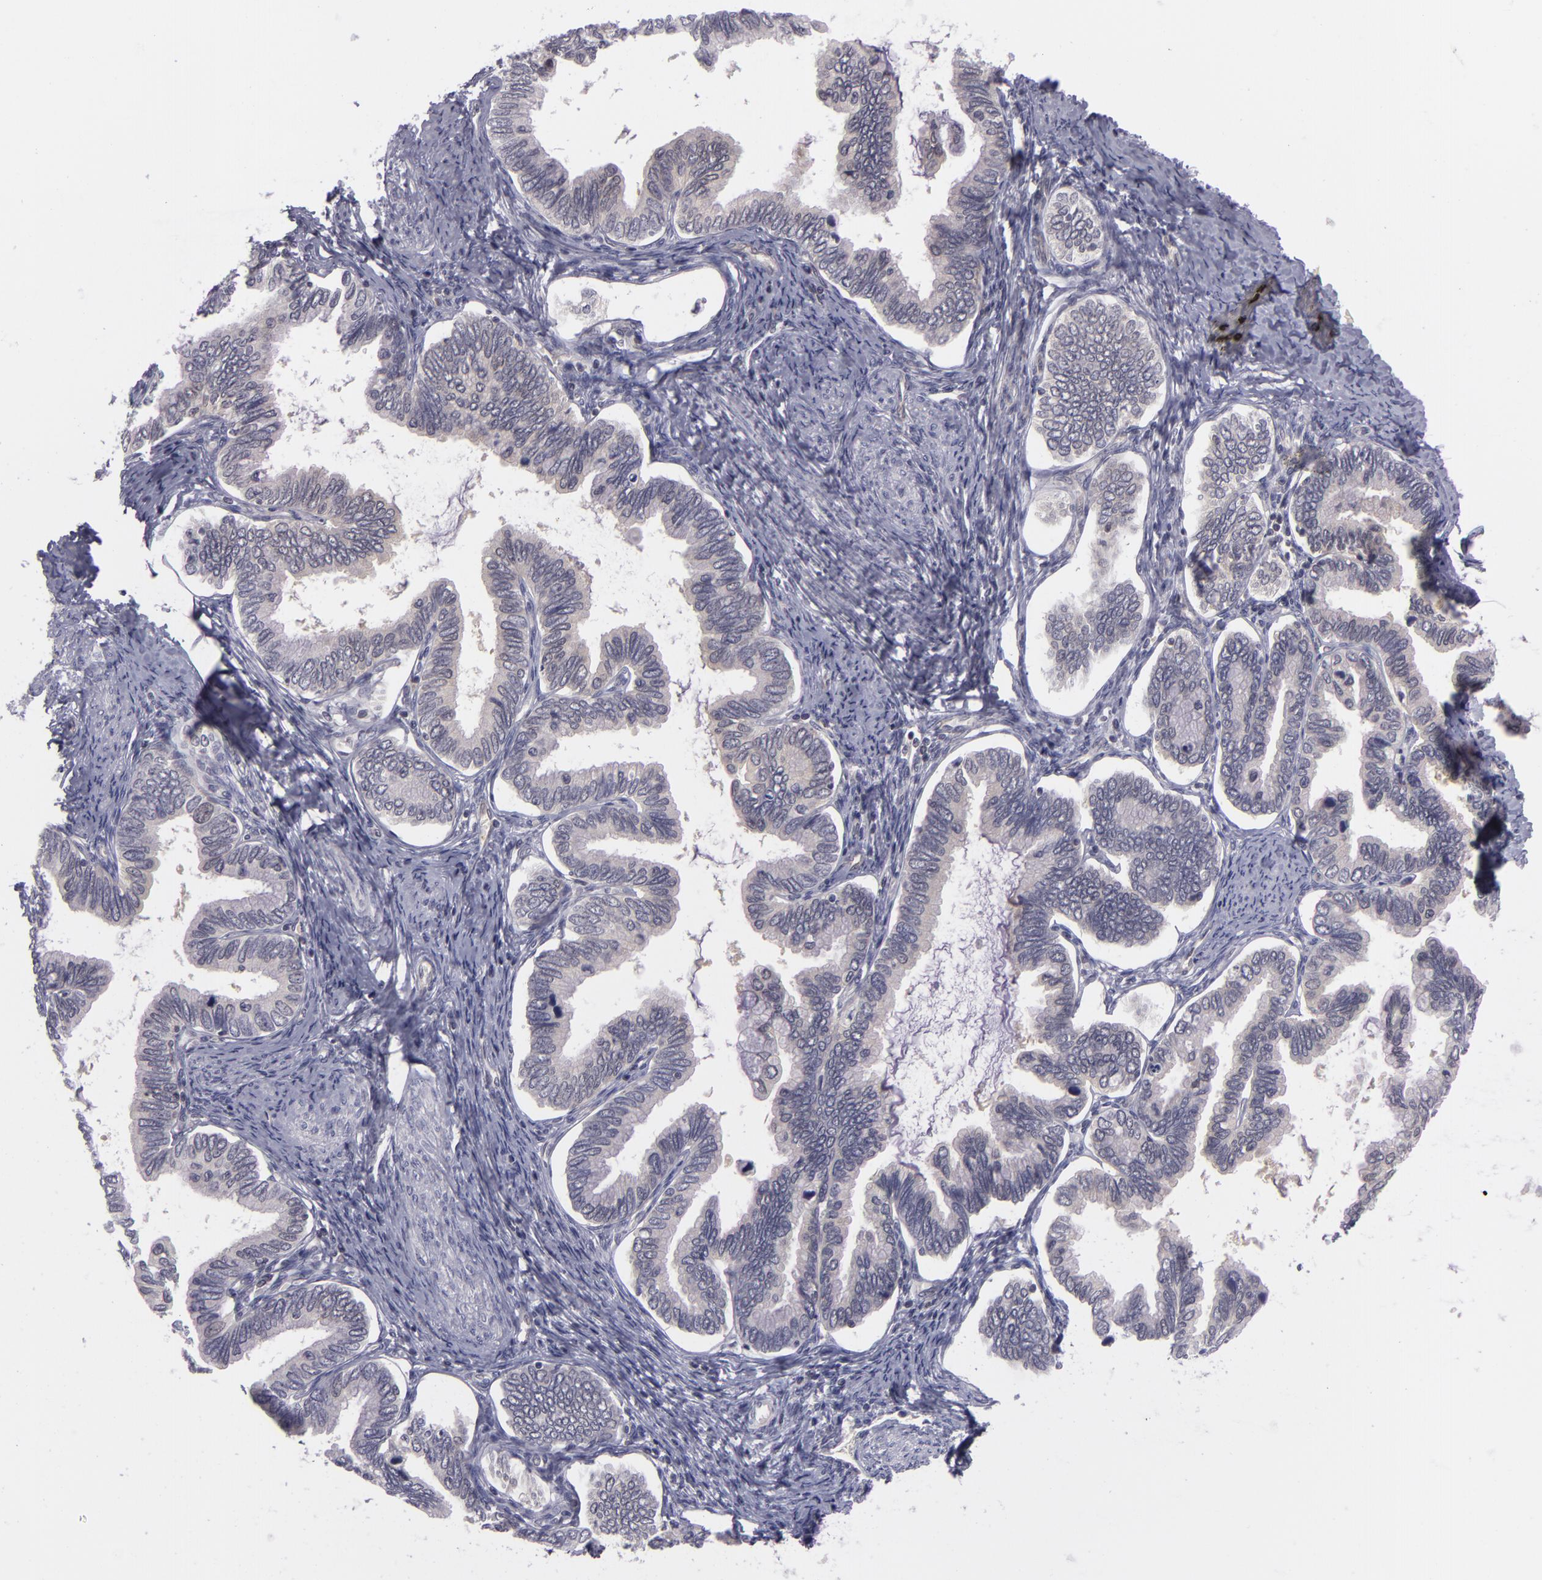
{"staining": {"intensity": "negative", "quantity": "none", "location": "none"}, "tissue": "cervical cancer", "cell_type": "Tumor cells", "image_type": "cancer", "snomed": [{"axis": "morphology", "description": "Adenocarcinoma, NOS"}, {"axis": "topography", "description": "Cervix"}], "caption": "Image shows no significant protein positivity in tumor cells of cervical adenocarcinoma.", "gene": "BCL10", "patient": {"sex": "female", "age": 49}}